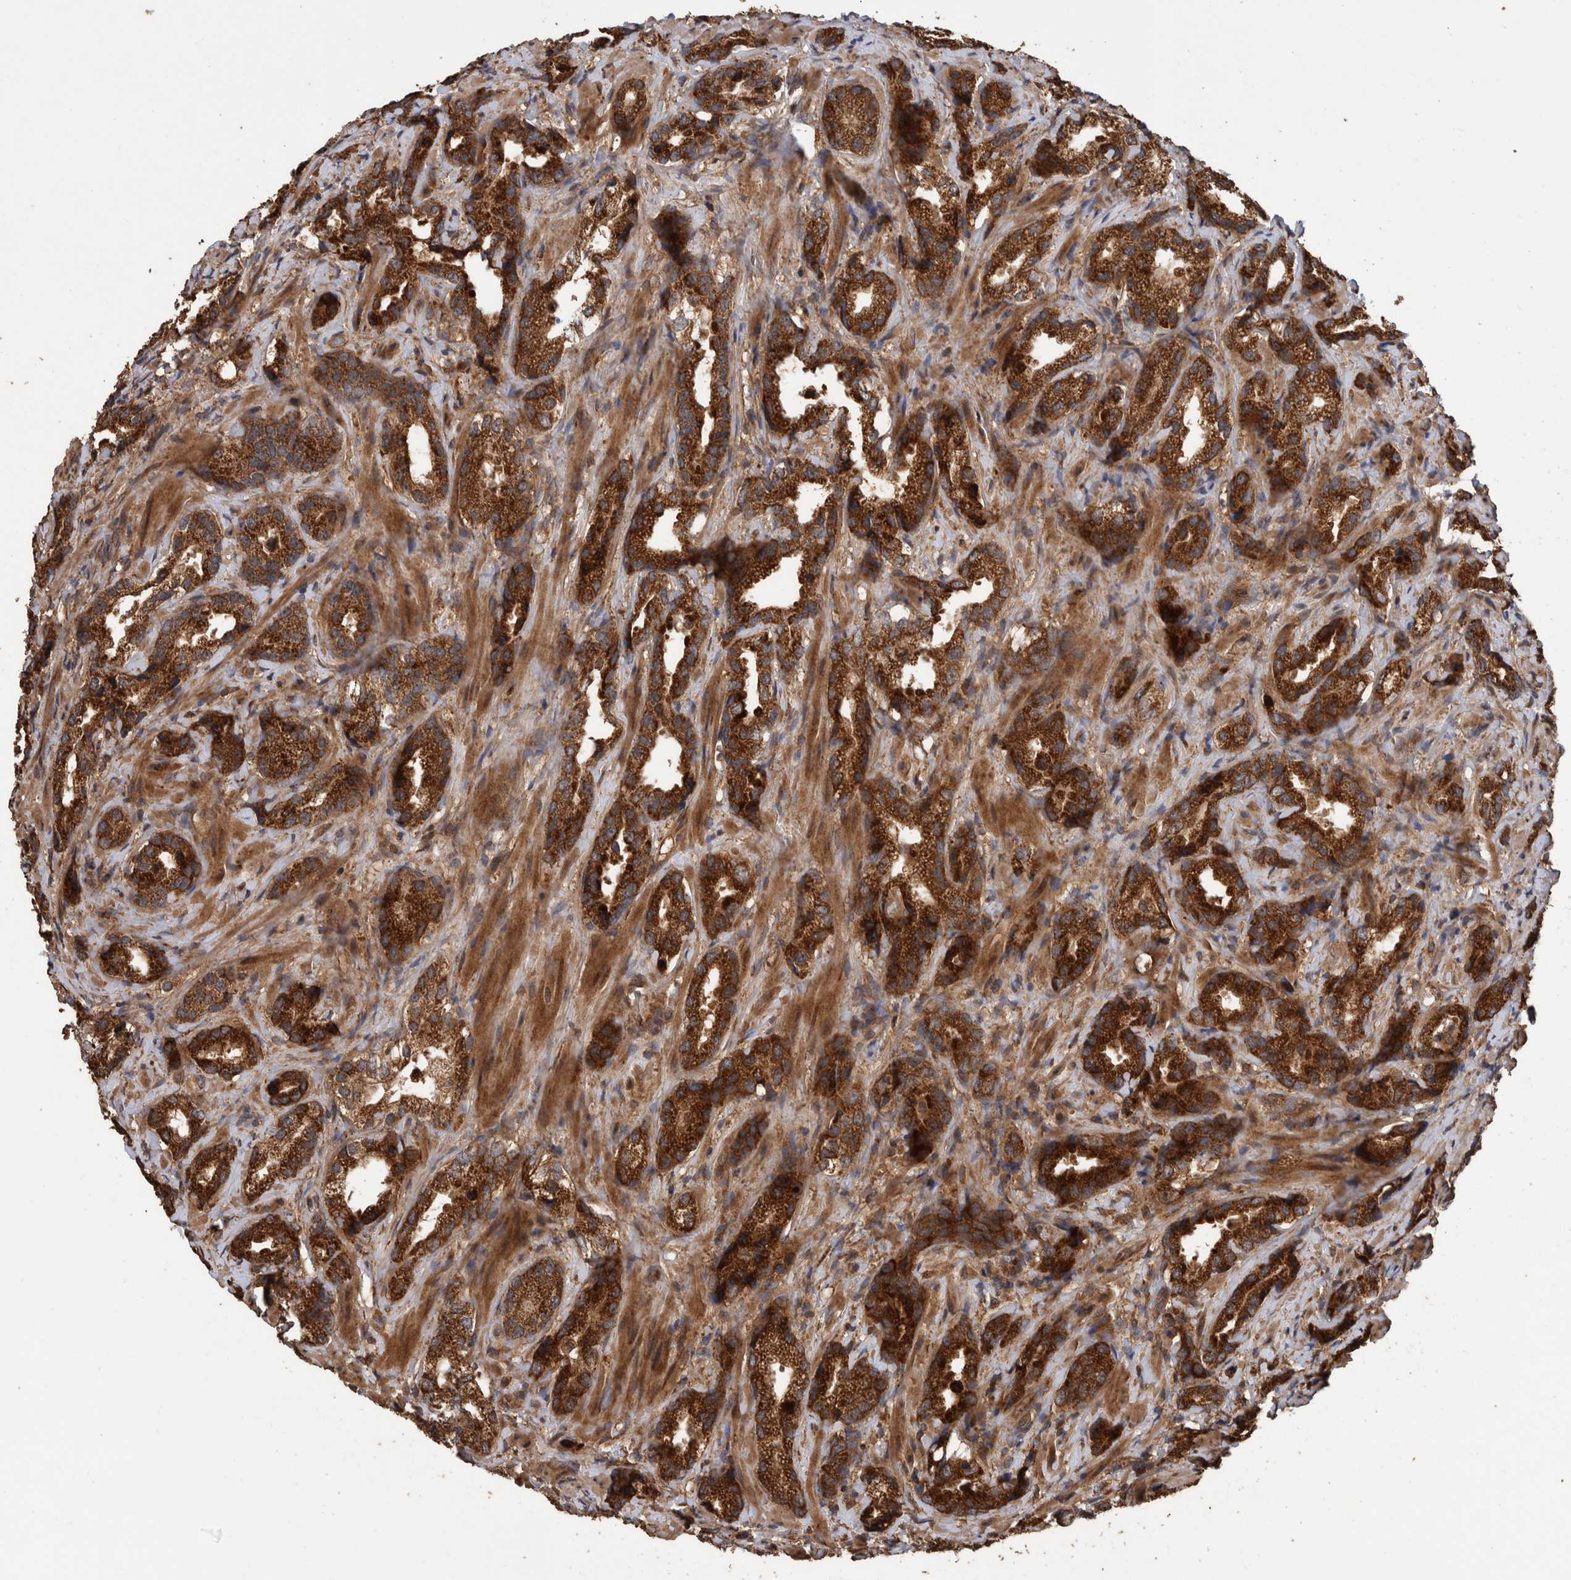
{"staining": {"intensity": "strong", "quantity": ">75%", "location": "cytoplasmic/membranous"}, "tissue": "prostate cancer", "cell_type": "Tumor cells", "image_type": "cancer", "snomed": [{"axis": "morphology", "description": "Adenocarcinoma, High grade"}, {"axis": "topography", "description": "Prostate"}], "caption": "Human prostate adenocarcinoma (high-grade) stained for a protein (brown) demonstrates strong cytoplasmic/membranous positive expression in about >75% of tumor cells.", "gene": "TRIM16", "patient": {"sex": "male", "age": 63}}